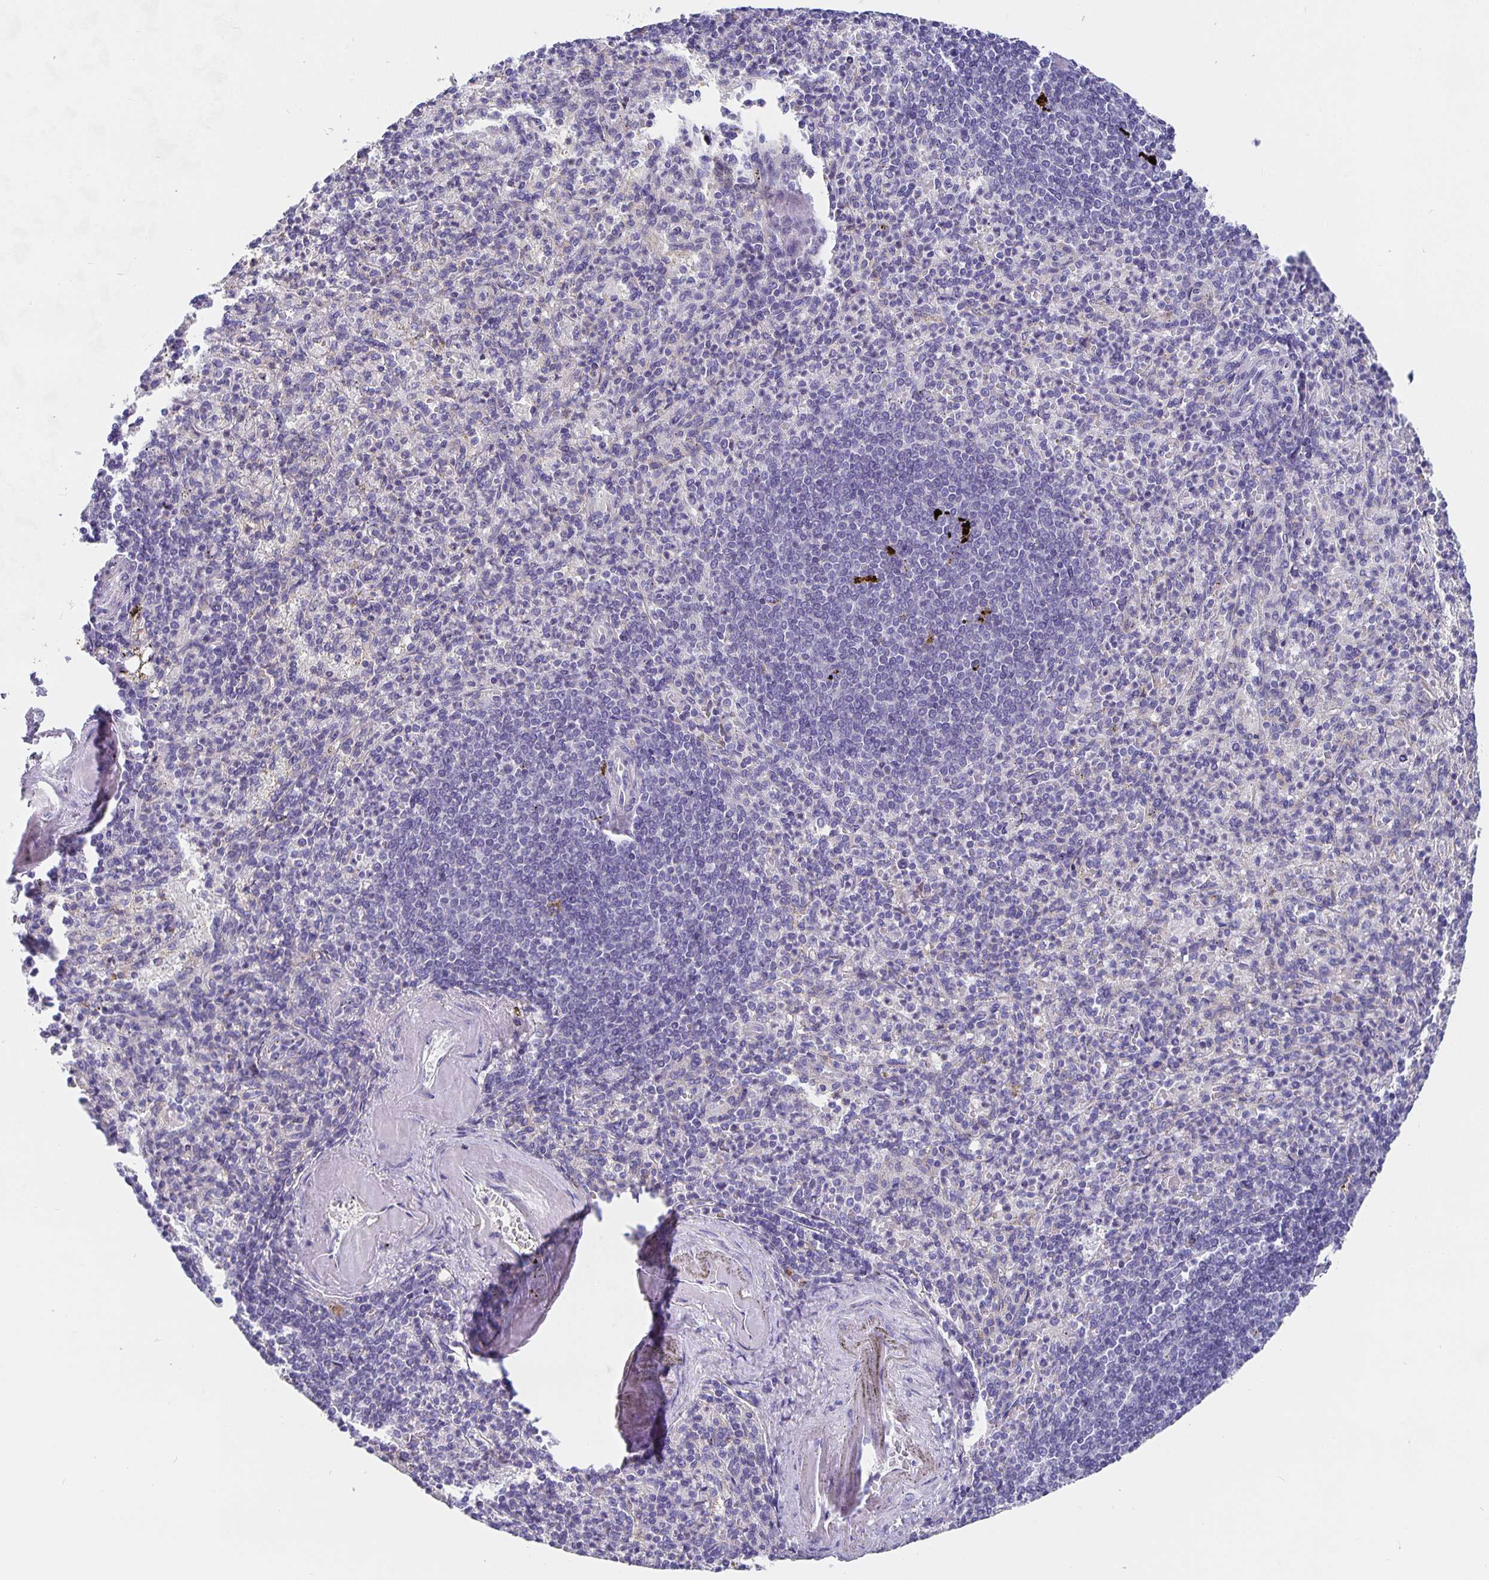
{"staining": {"intensity": "negative", "quantity": "none", "location": "none"}, "tissue": "spleen", "cell_type": "Cells in red pulp", "image_type": "normal", "snomed": [{"axis": "morphology", "description": "Normal tissue, NOS"}, {"axis": "topography", "description": "Spleen"}], "caption": "The immunohistochemistry (IHC) micrograph has no significant staining in cells in red pulp of spleen. (Brightfield microscopy of DAB IHC at high magnification).", "gene": "CFAP74", "patient": {"sex": "female", "age": 74}}